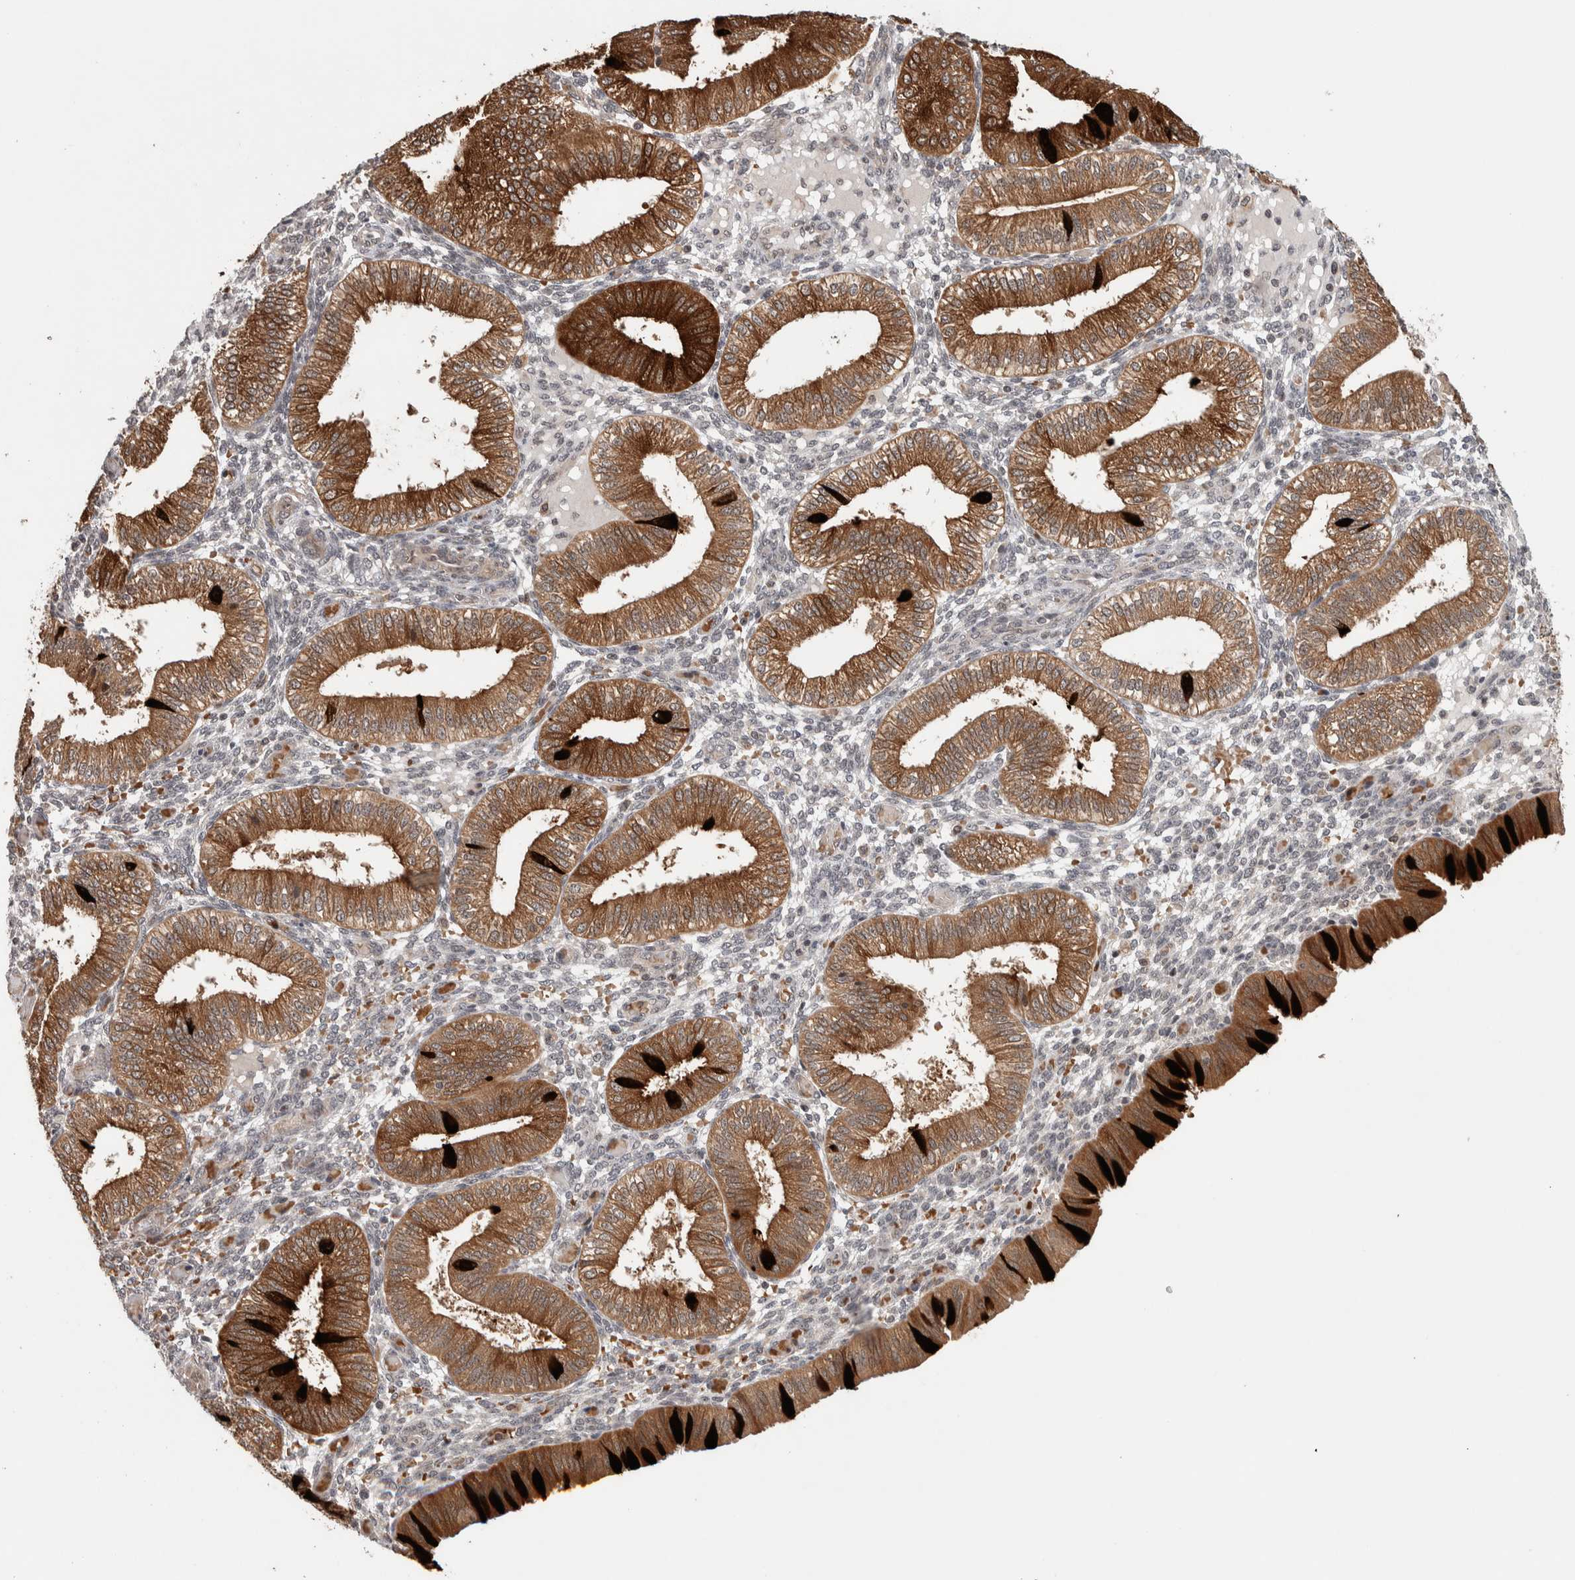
{"staining": {"intensity": "weak", "quantity": "<25%", "location": "cytoplasmic/membranous"}, "tissue": "endometrium", "cell_type": "Cells in endometrial stroma", "image_type": "normal", "snomed": [{"axis": "morphology", "description": "Normal tissue, NOS"}, {"axis": "topography", "description": "Endometrium"}], "caption": "Cells in endometrial stroma are negative for brown protein staining in normal endometrium.", "gene": "KCNK1", "patient": {"sex": "female", "age": 39}}